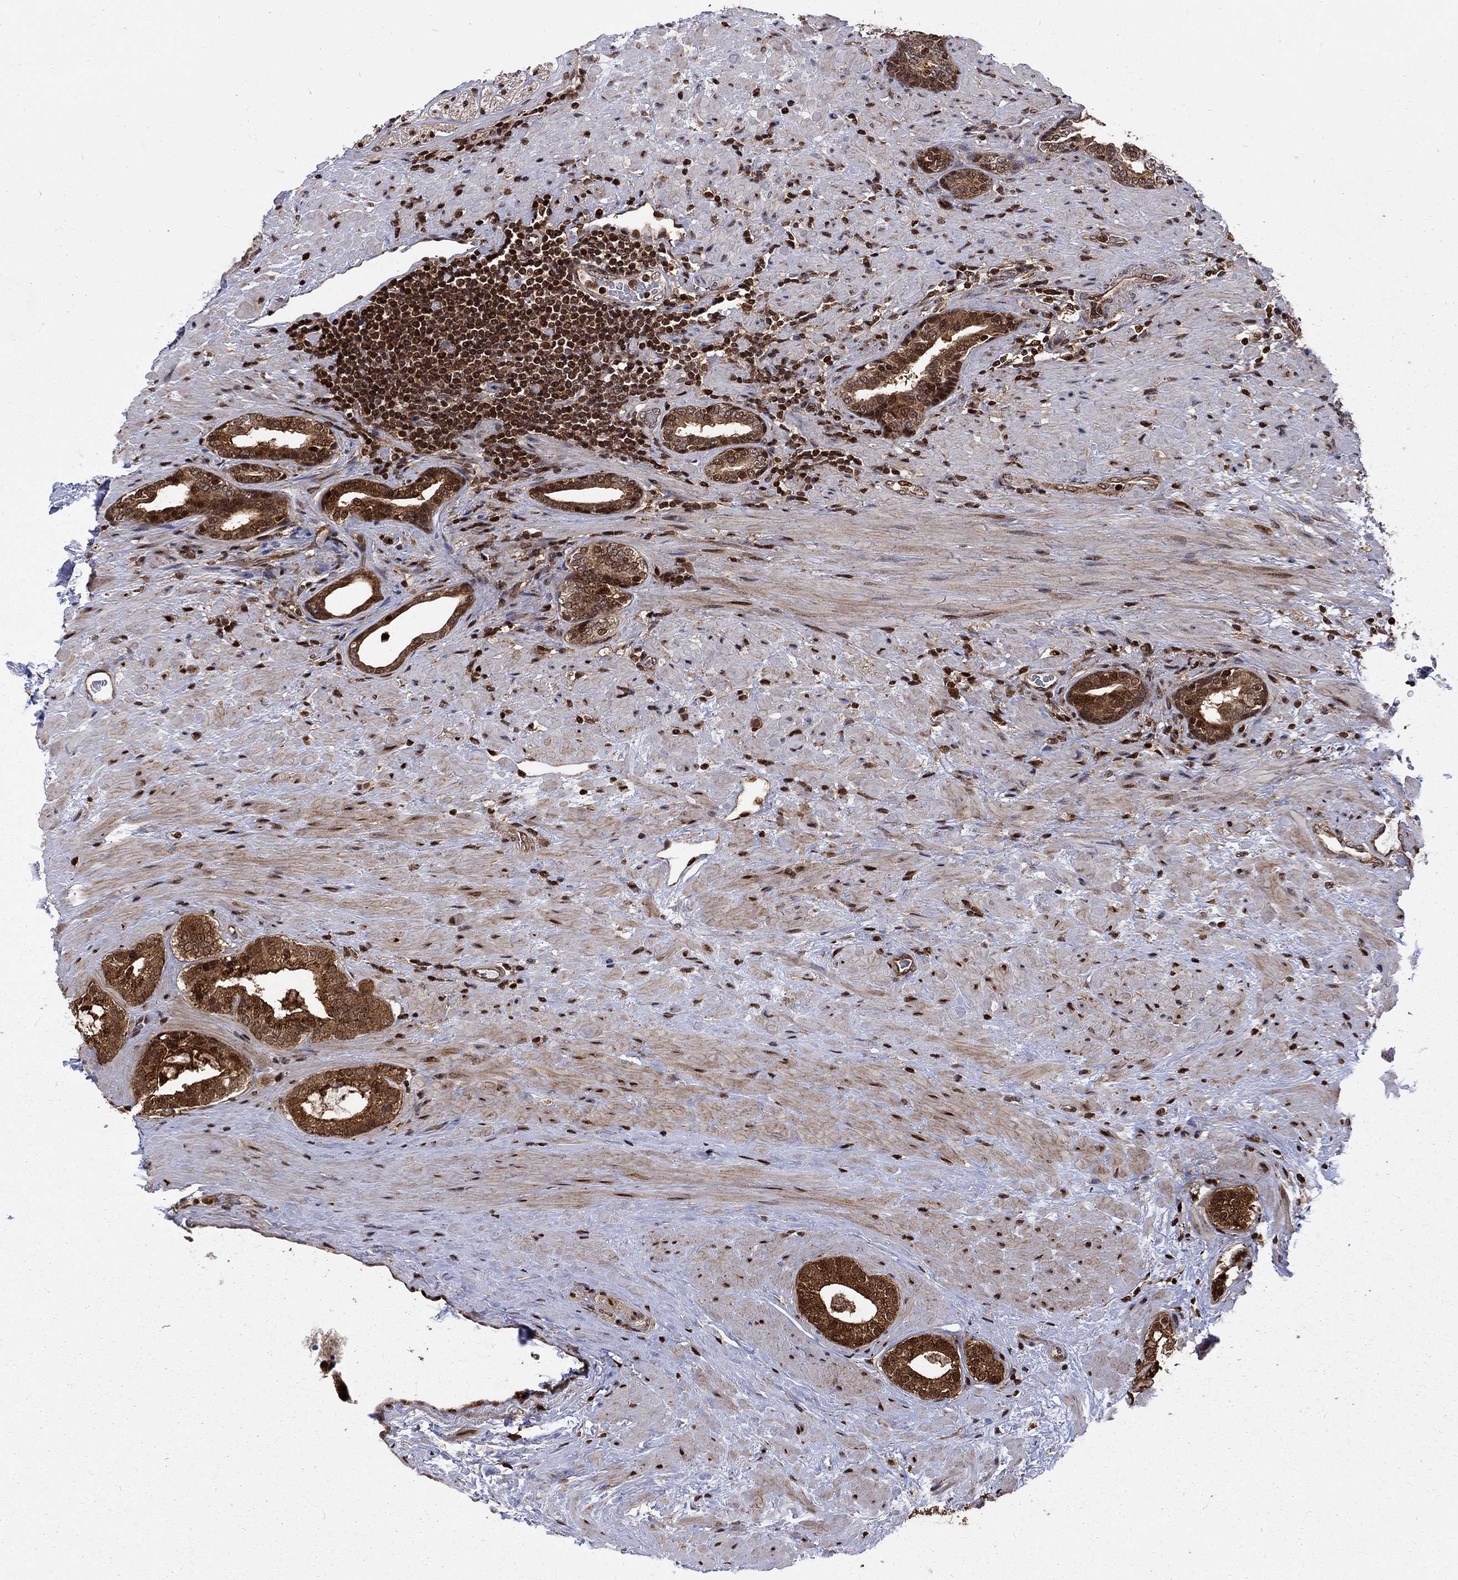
{"staining": {"intensity": "strong", "quantity": ">75%", "location": "cytoplasmic/membranous"}, "tissue": "prostate cancer", "cell_type": "Tumor cells", "image_type": "cancer", "snomed": [{"axis": "morphology", "description": "Adenocarcinoma, Low grade"}, {"axis": "topography", "description": "Prostate and seminal vesicle, NOS"}], "caption": "Prostate cancer (low-grade adenocarcinoma) stained with immunohistochemistry (IHC) shows strong cytoplasmic/membranous staining in approximately >75% of tumor cells. The staining was performed using DAB, with brown indicating positive protein expression. Nuclei are stained blue with hematoxylin.", "gene": "ELOB", "patient": {"sex": "male", "age": 61}}